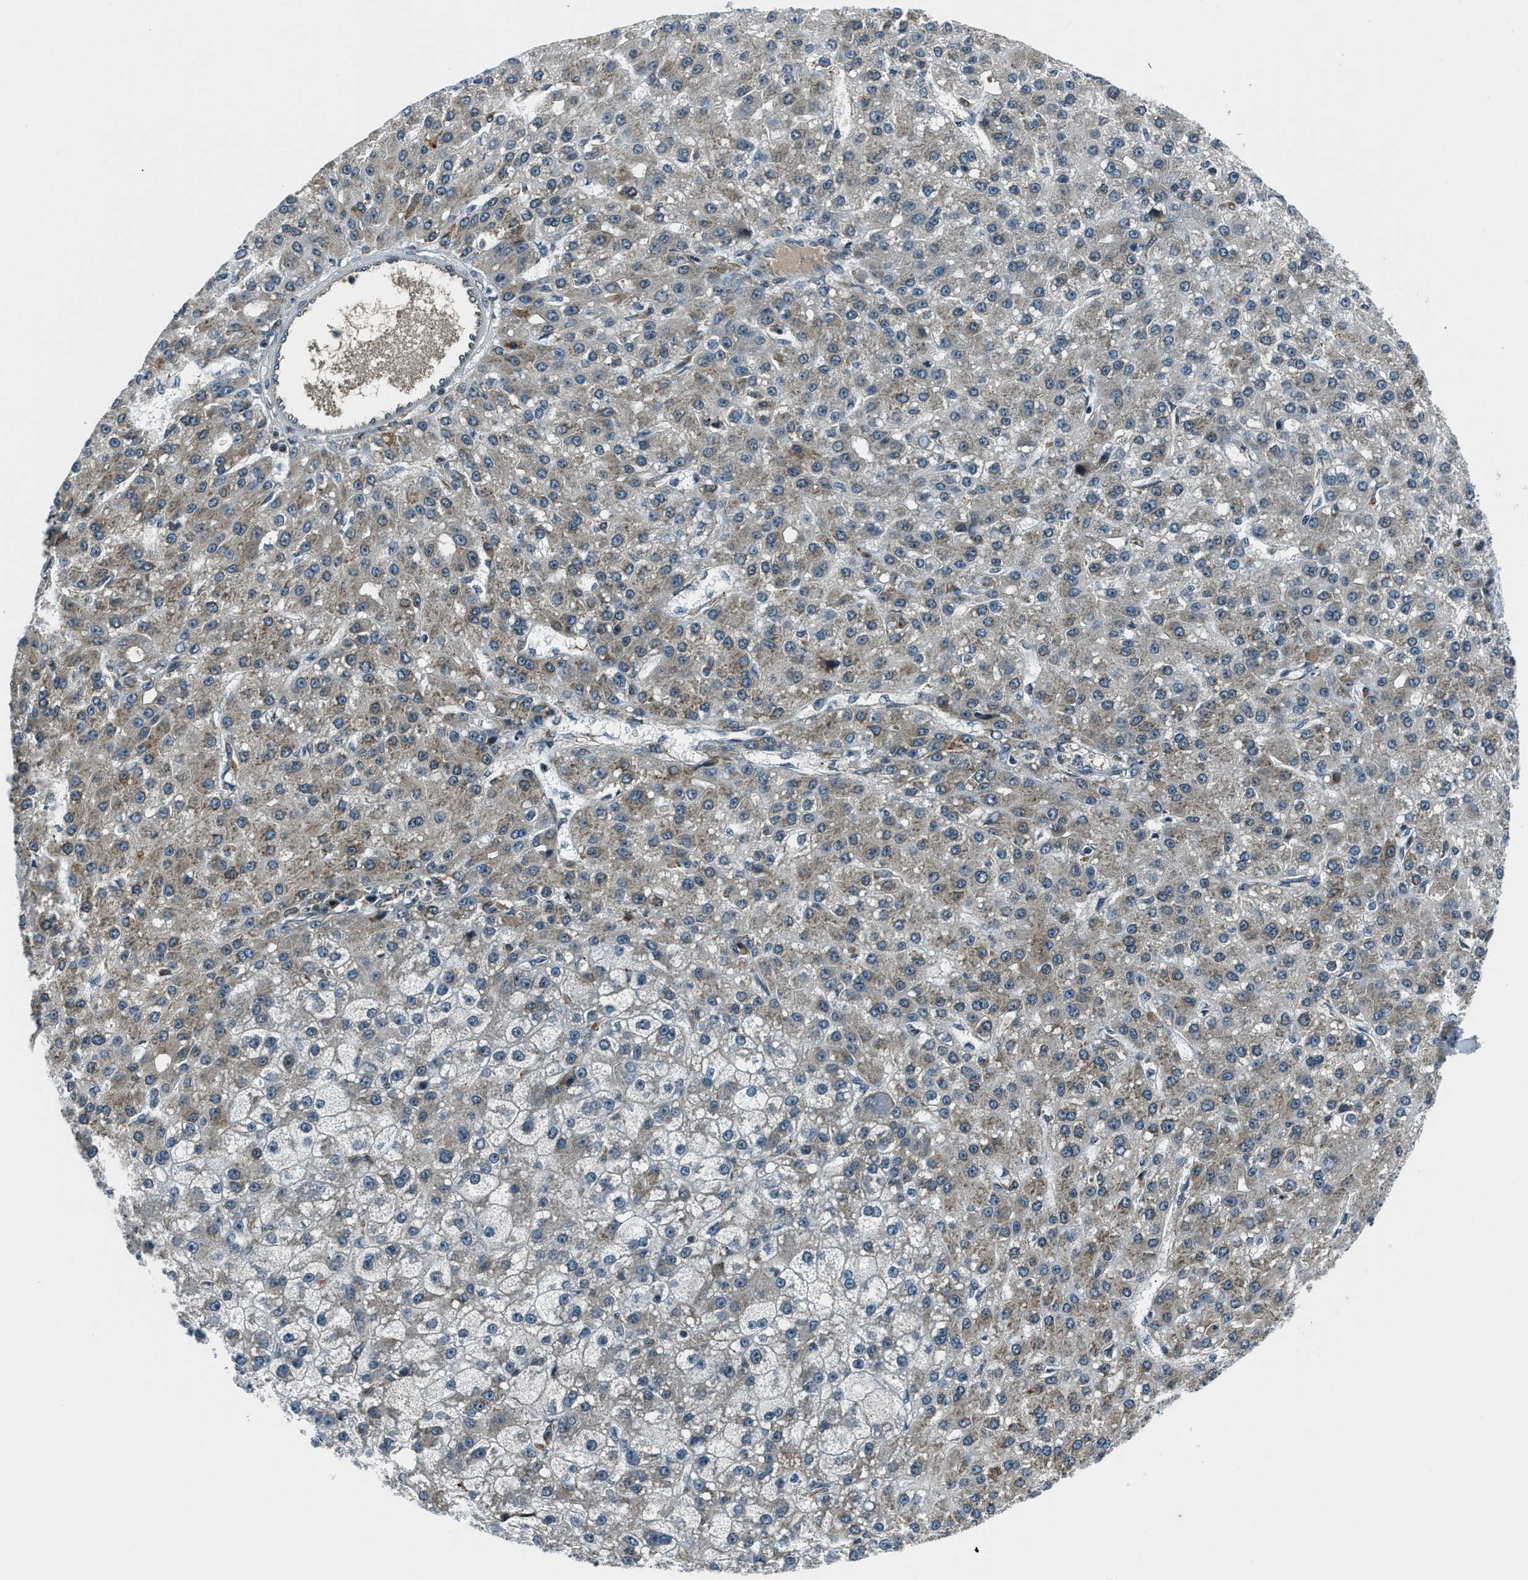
{"staining": {"intensity": "weak", "quantity": "25%-75%", "location": "cytoplasmic/membranous"}, "tissue": "liver cancer", "cell_type": "Tumor cells", "image_type": "cancer", "snomed": [{"axis": "morphology", "description": "Carcinoma, Hepatocellular, NOS"}, {"axis": "topography", "description": "Liver"}], "caption": "Tumor cells display weak cytoplasmic/membranous expression in about 25%-75% of cells in liver cancer (hepatocellular carcinoma).", "gene": "ACTL9", "patient": {"sex": "male", "age": 67}}